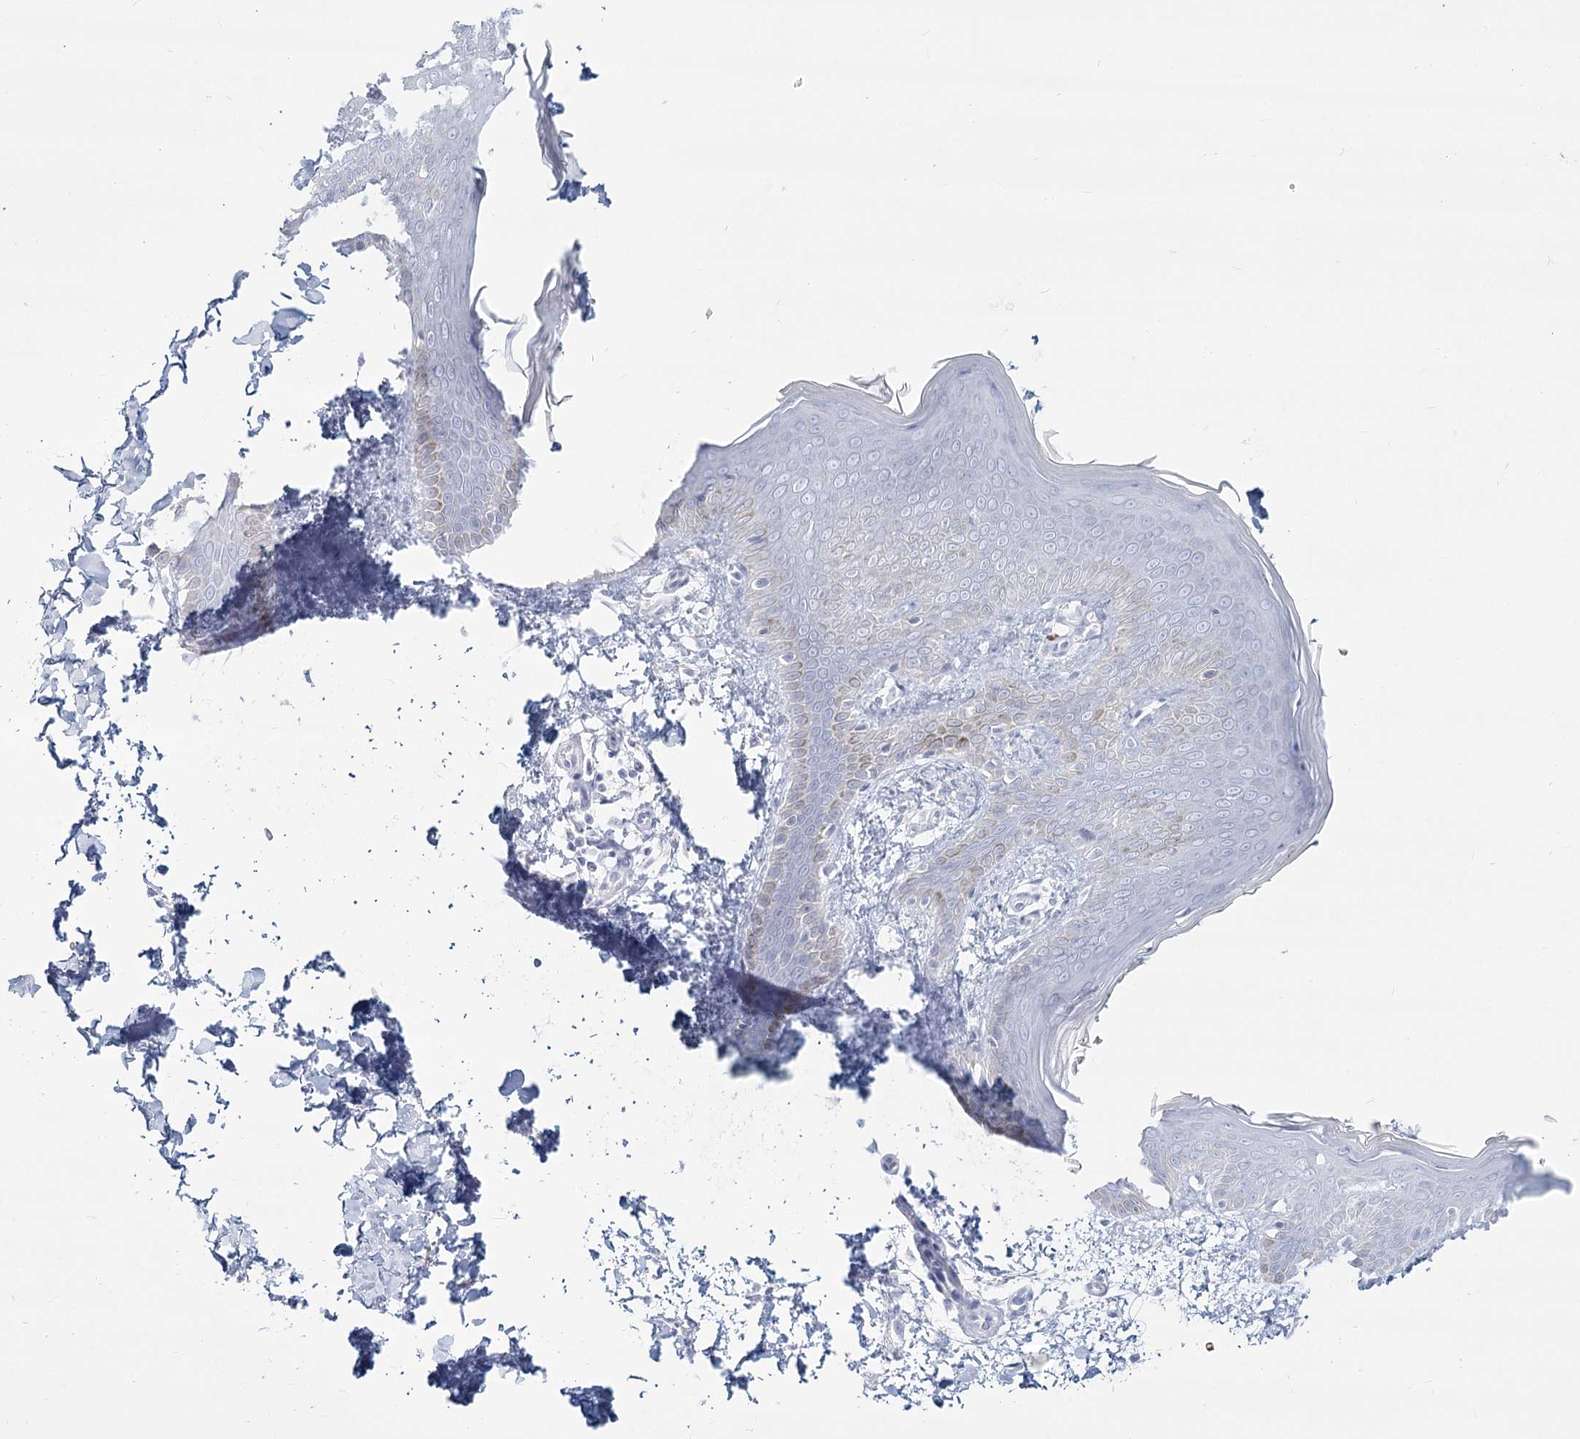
{"staining": {"intensity": "negative", "quantity": "none", "location": "none"}, "tissue": "skin", "cell_type": "Fibroblasts", "image_type": "normal", "snomed": [{"axis": "morphology", "description": "Normal tissue, NOS"}, {"axis": "topography", "description": "Skin"}], "caption": "The IHC image has no significant positivity in fibroblasts of skin. The staining is performed using DAB brown chromogen with nuclei counter-stained in using hematoxylin.", "gene": "SLC6A19", "patient": {"sex": "male", "age": 36}}